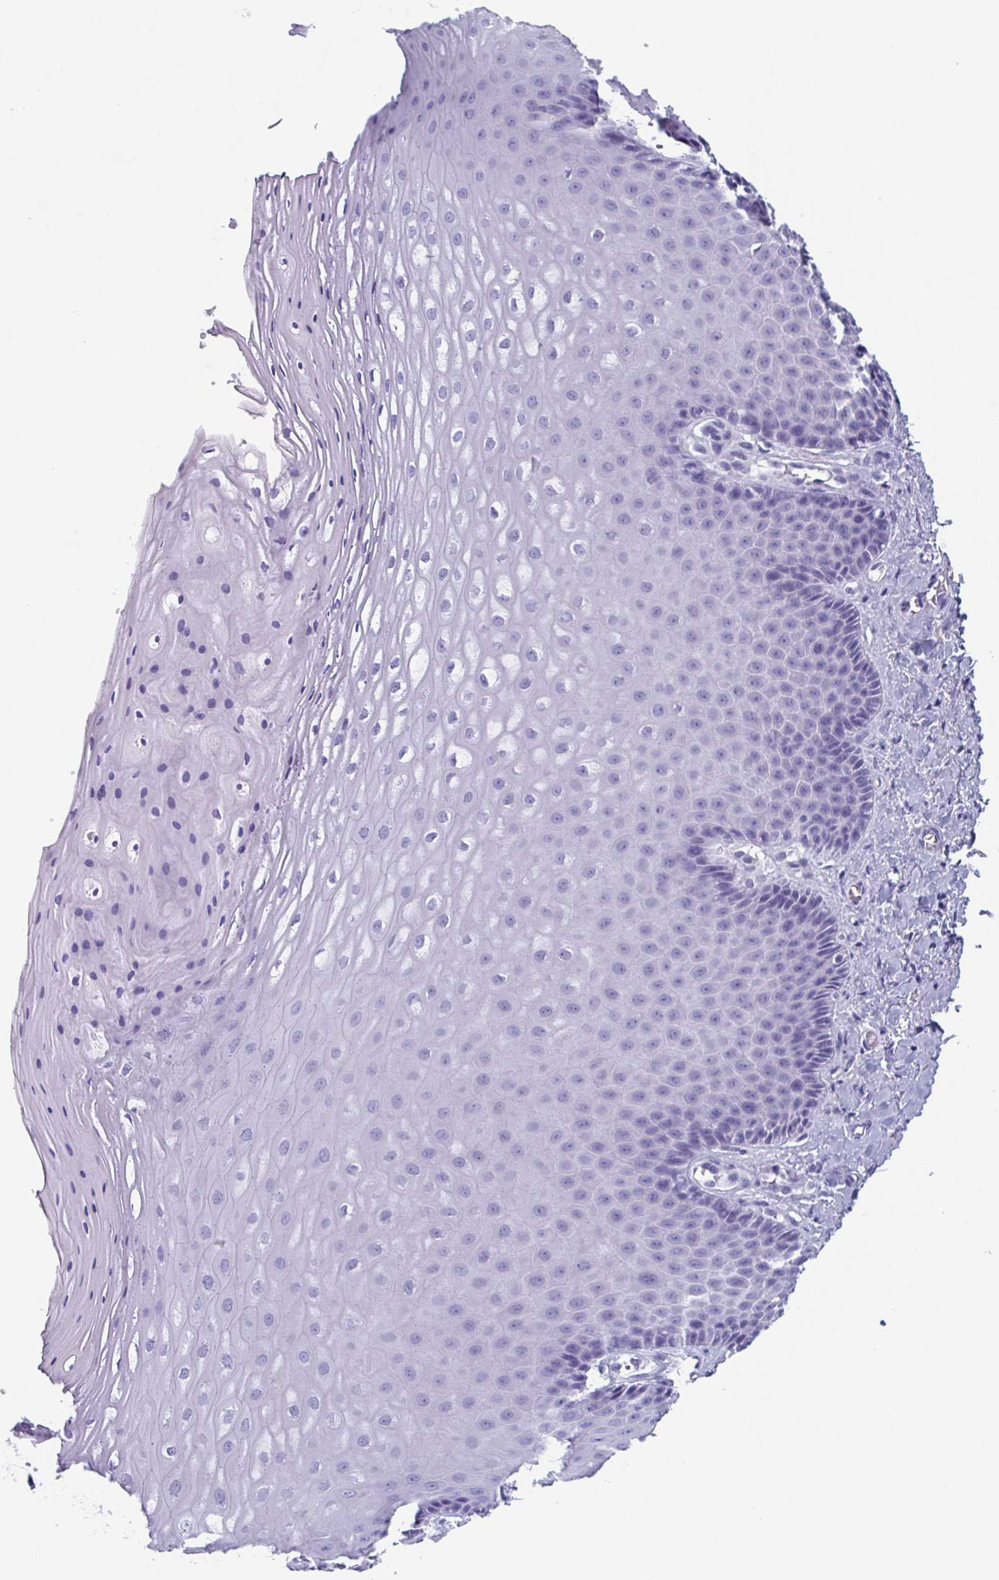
{"staining": {"intensity": "negative", "quantity": "none", "location": "none"}, "tissue": "vagina", "cell_type": "Squamous epithelial cells", "image_type": "normal", "snomed": [{"axis": "morphology", "description": "Normal tissue, NOS"}, {"axis": "topography", "description": "Vagina"}], "caption": "IHC image of normal vagina: vagina stained with DAB demonstrates no significant protein staining in squamous epithelial cells. (DAB immunohistochemistry (IHC), high magnification).", "gene": "LYRM2", "patient": {"sex": "female", "age": 83}}